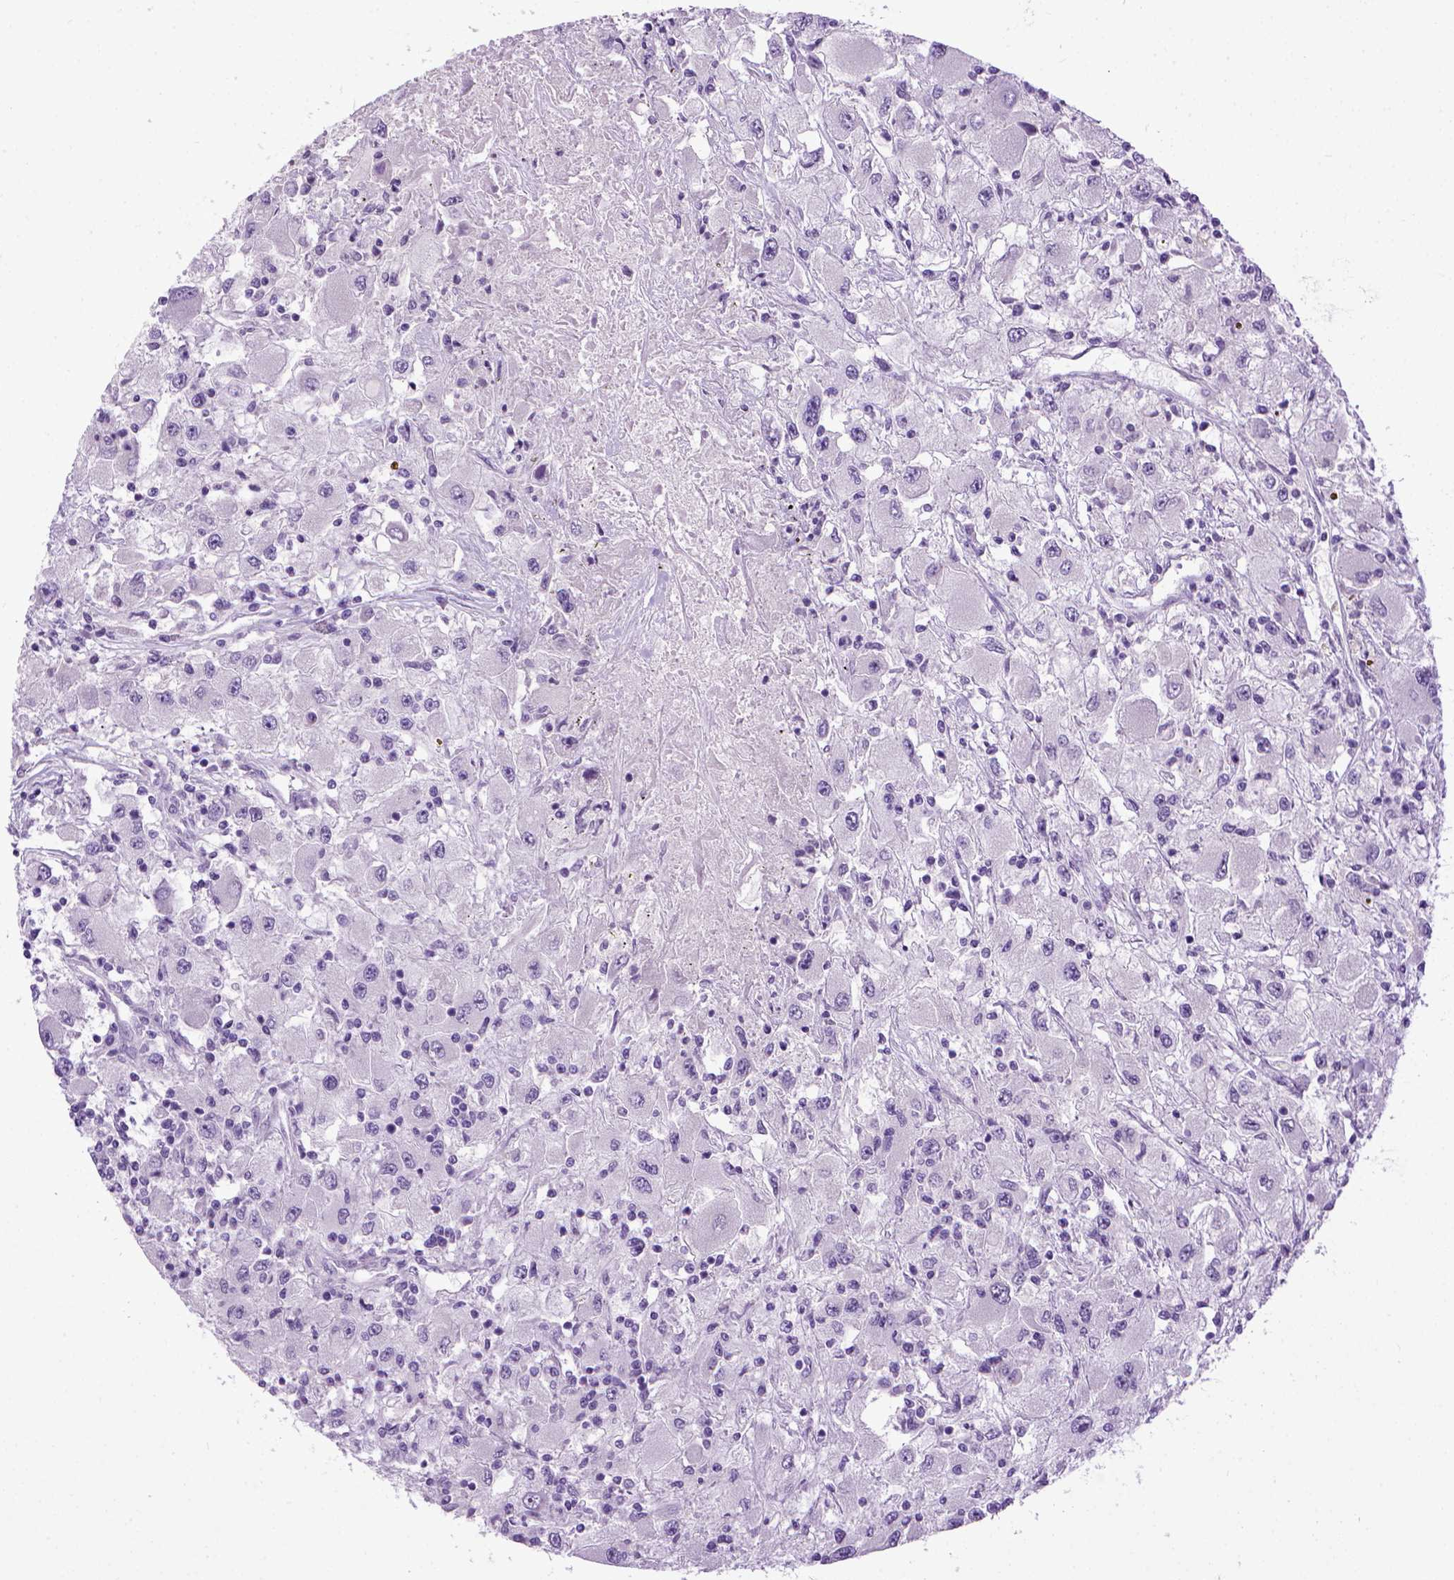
{"staining": {"intensity": "negative", "quantity": "none", "location": "none"}, "tissue": "renal cancer", "cell_type": "Tumor cells", "image_type": "cancer", "snomed": [{"axis": "morphology", "description": "Adenocarcinoma, NOS"}, {"axis": "topography", "description": "Kidney"}], "caption": "Adenocarcinoma (renal) stained for a protein using immunohistochemistry shows no staining tumor cells.", "gene": "CDH1", "patient": {"sex": "female", "age": 67}}